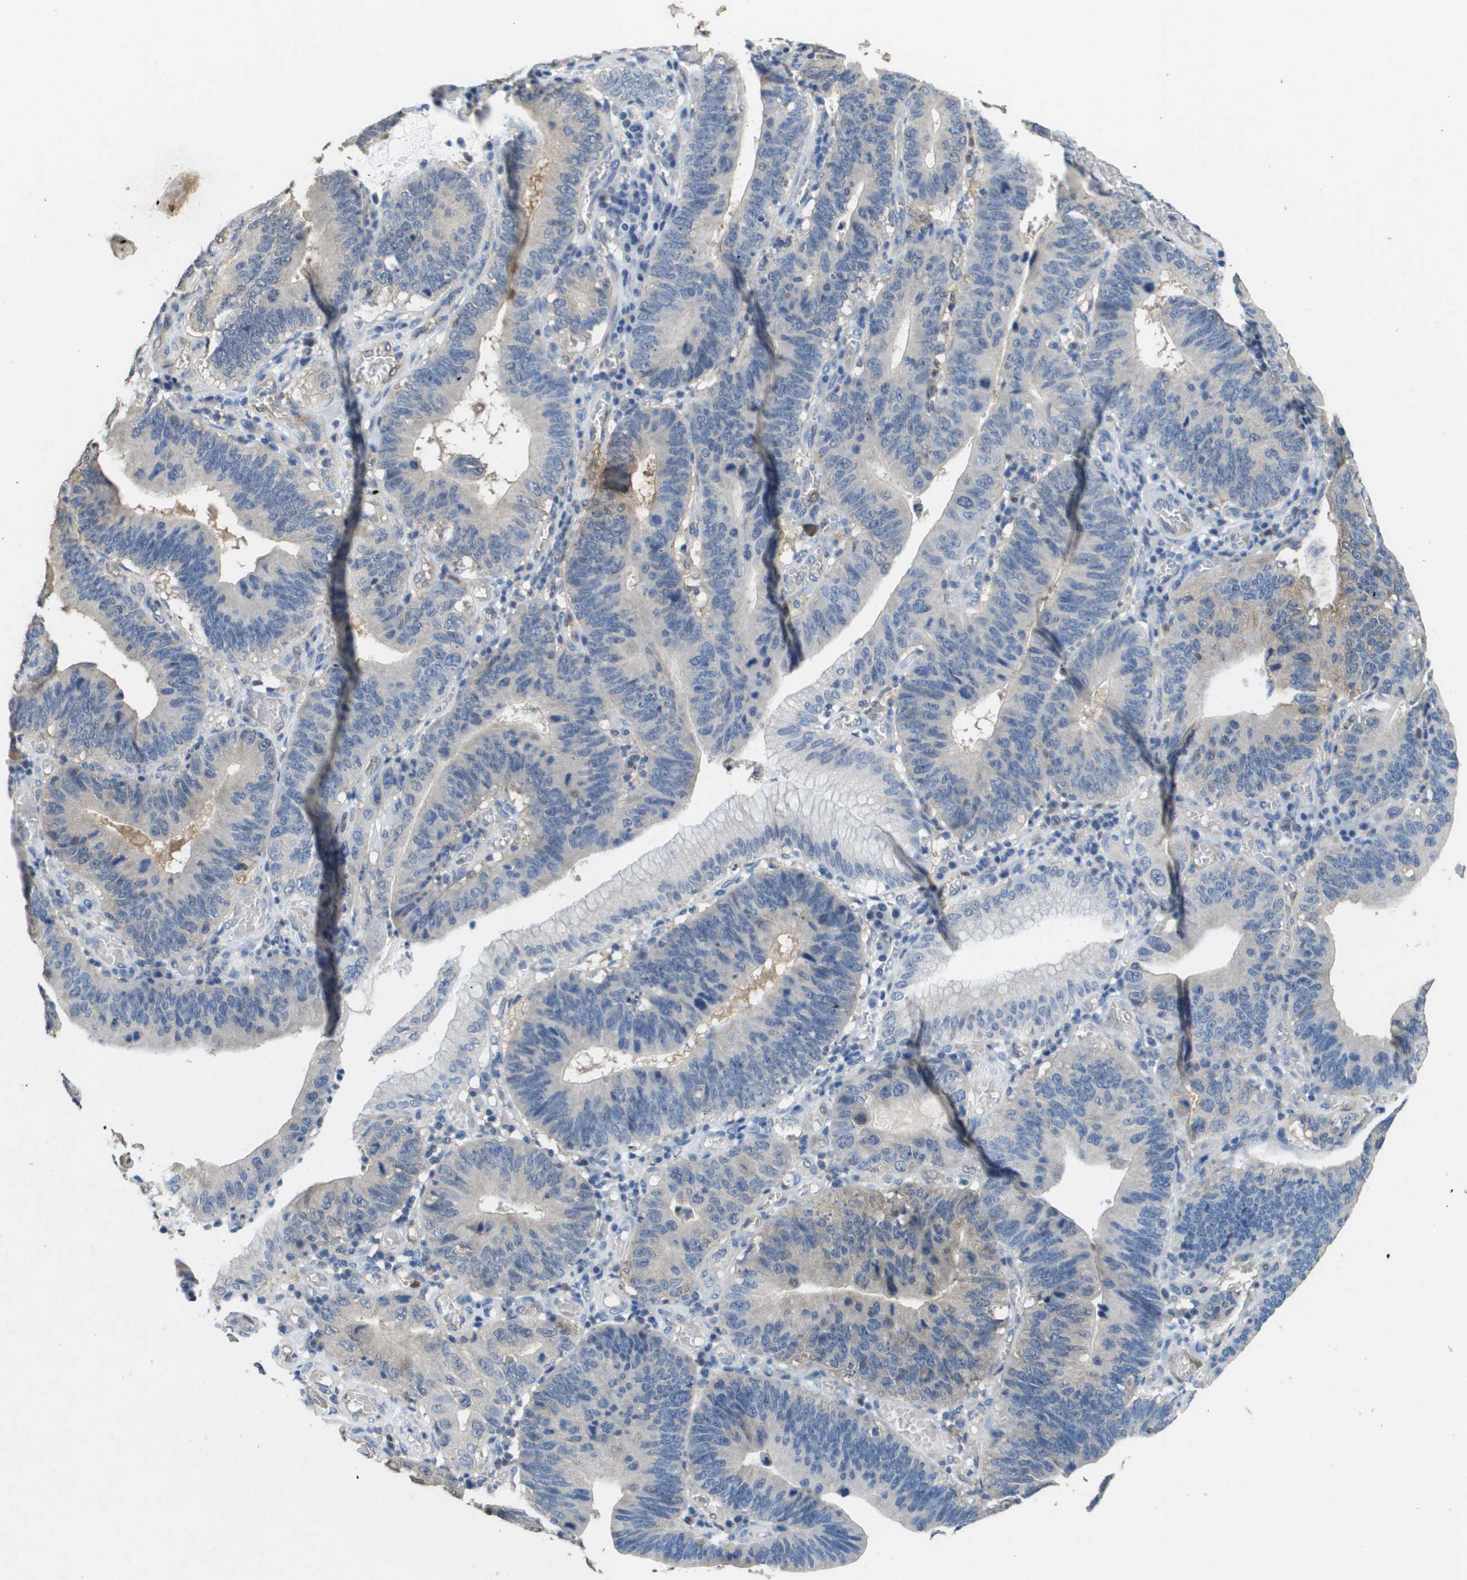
{"staining": {"intensity": "negative", "quantity": "none", "location": "none"}, "tissue": "stomach cancer", "cell_type": "Tumor cells", "image_type": "cancer", "snomed": [{"axis": "morphology", "description": "Adenocarcinoma, NOS"}, {"axis": "topography", "description": "Stomach"}, {"axis": "topography", "description": "Gastric cardia"}], "caption": "IHC photomicrograph of stomach cancer stained for a protein (brown), which reveals no positivity in tumor cells.", "gene": "FABP5", "patient": {"sex": "male", "age": 59}}